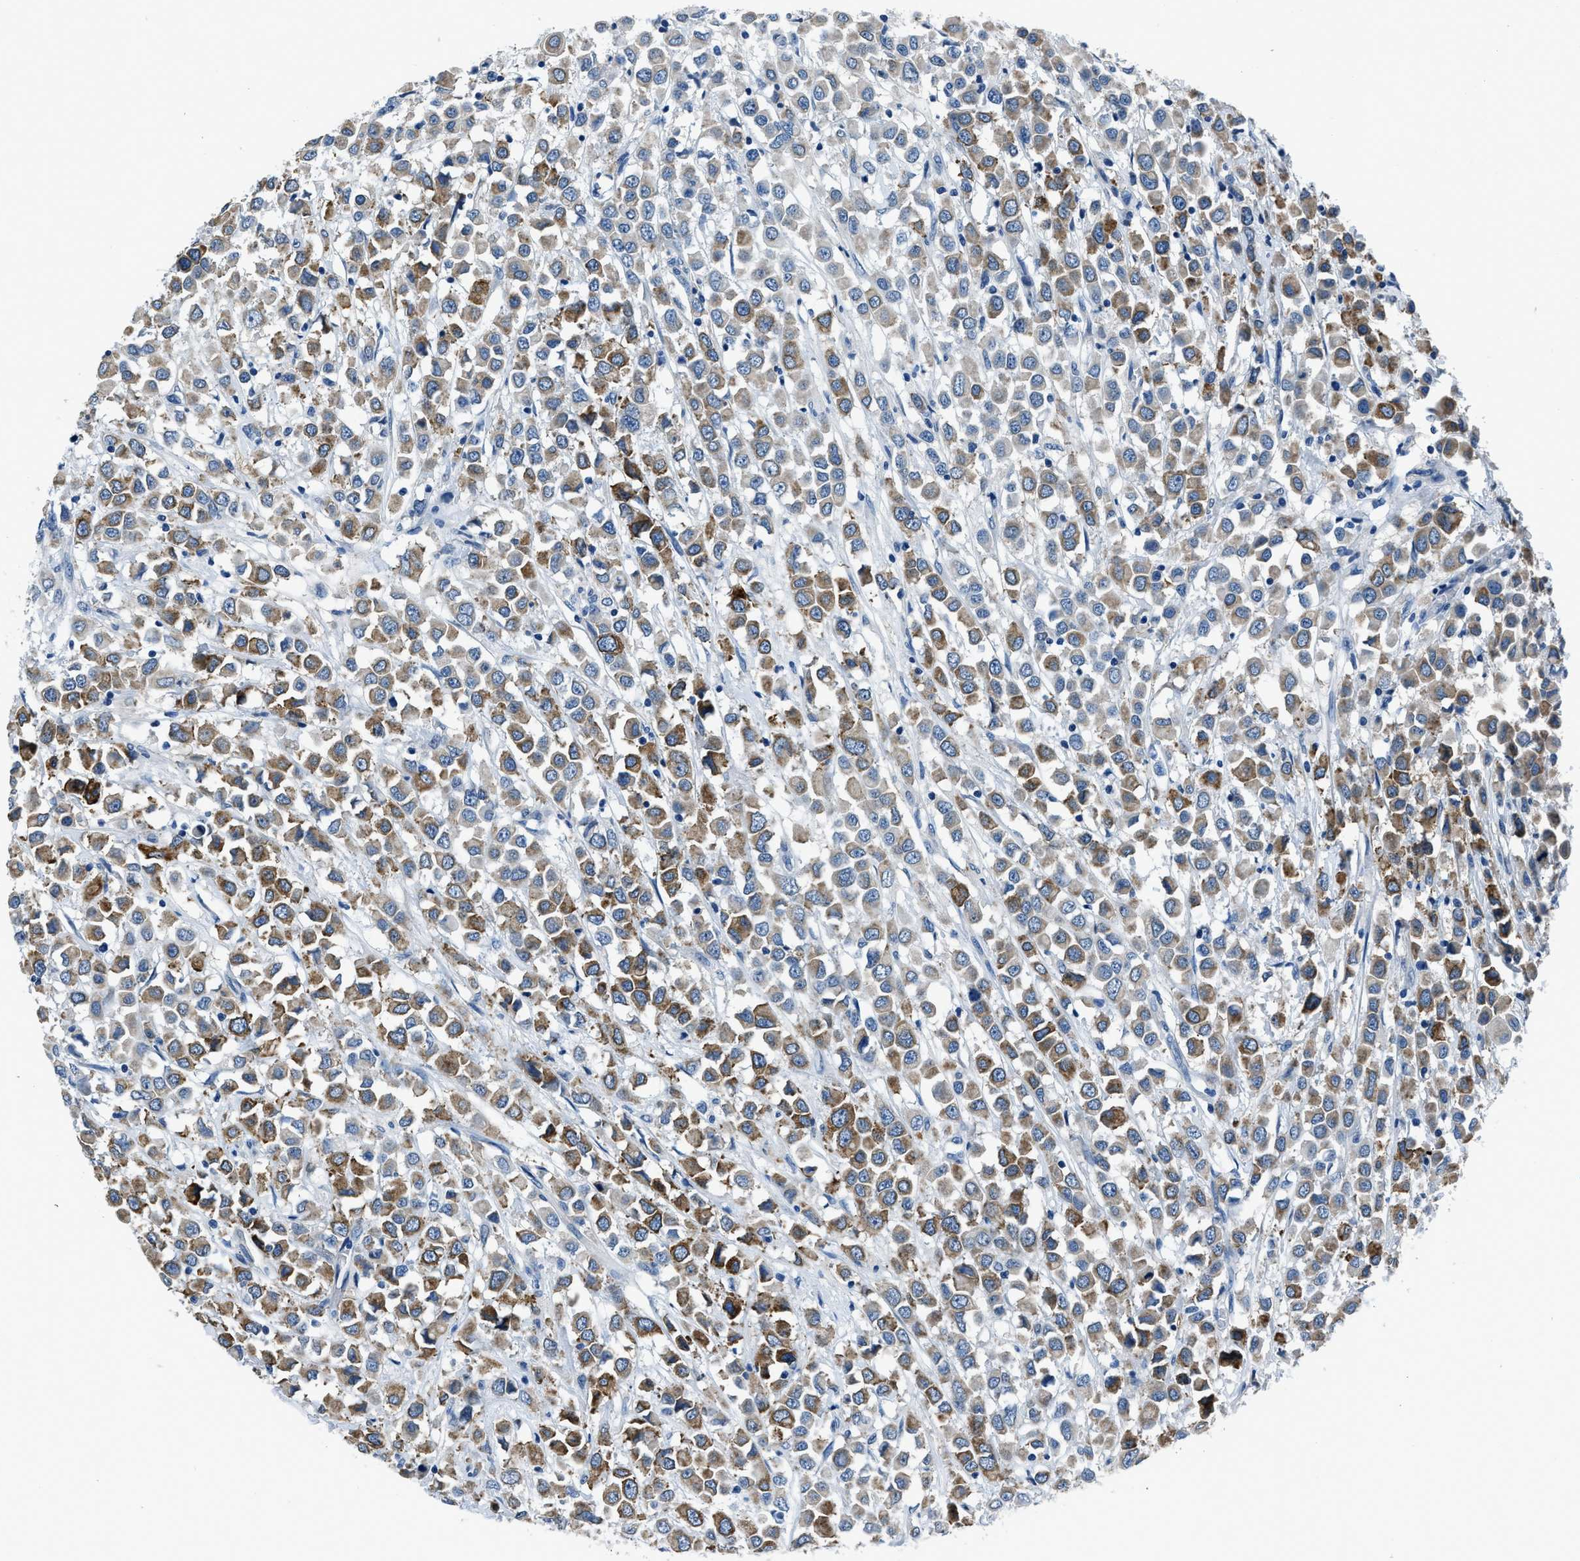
{"staining": {"intensity": "moderate", "quantity": "25%-75%", "location": "cytoplasmic/membranous"}, "tissue": "breast cancer", "cell_type": "Tumor cells", "image_type": "cancer", "snomed": [{"axis": "morphology", "description": "Duct carcinoma"}, {"axis": "topography", "description": "Breast"}], "caption": "Immunohistochemistry image of breast cancer (invasive ductal carcinoma) stained for a protein (brown), which reveals medium levels of moderate cytoplasmic/membranous positivity in about 25%-75% of tumor cells.", "gene": "GJA3", "patient": {"sex": "female", "age": 61}}